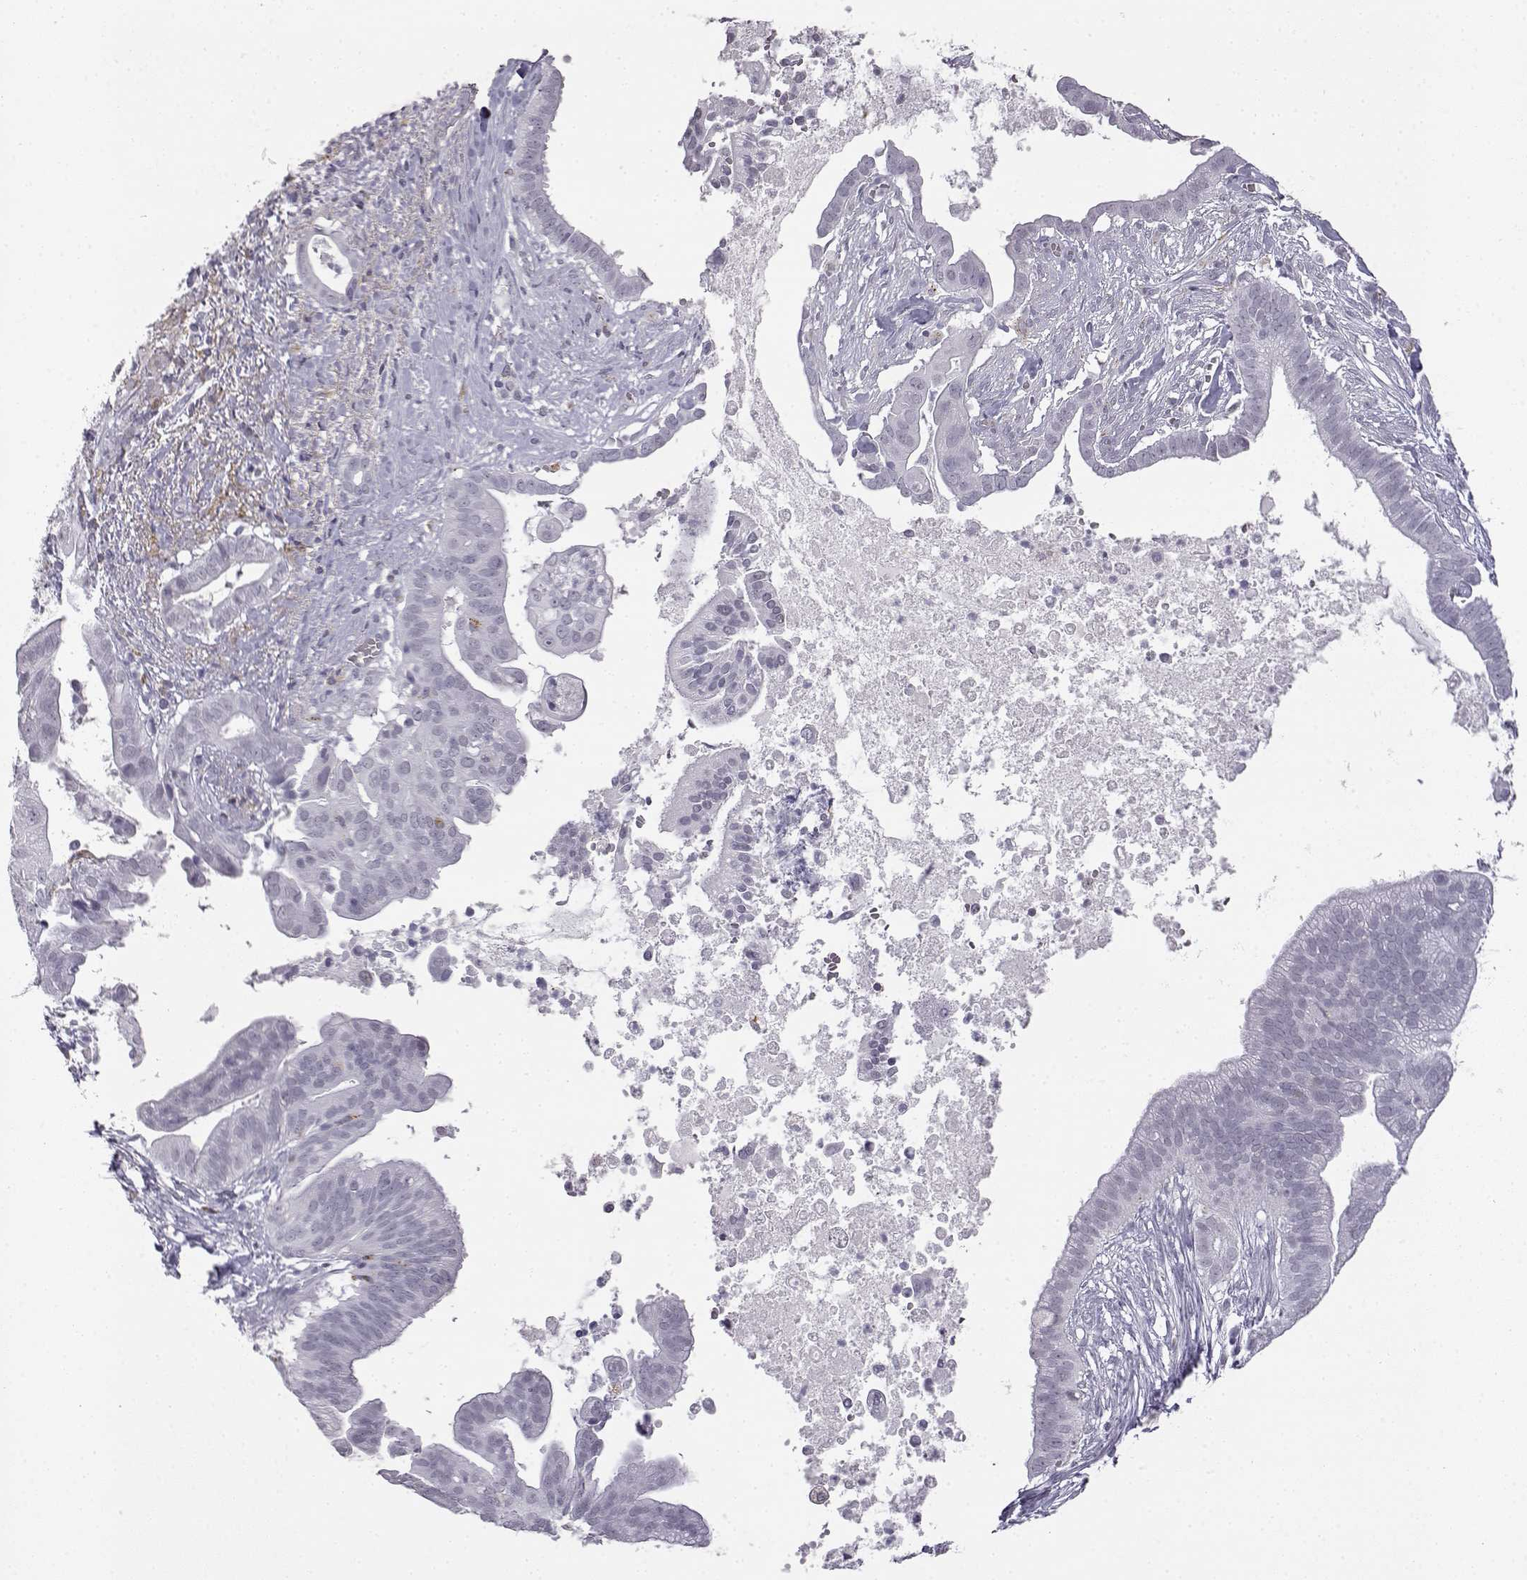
{"staining": {"intensity": "negative", "quantity": "none", "location": "none"}, "tissue": "pancreatic cancer", "cell_type": "Tumor cells", "image_type": "cancer", "snomed": [{"axis": "morphology", "description": "Adenocarcinoma, NOS"}, {"axis": "topography", "description": "Pancreas"}], "caption": "The immunohistochemistry (IHC) image has no significant positivity in tumor cells of pancreatic adenocarcinoma tissue.", "gene": "VGF", "patient": {"sex": "male", "age": 61}}